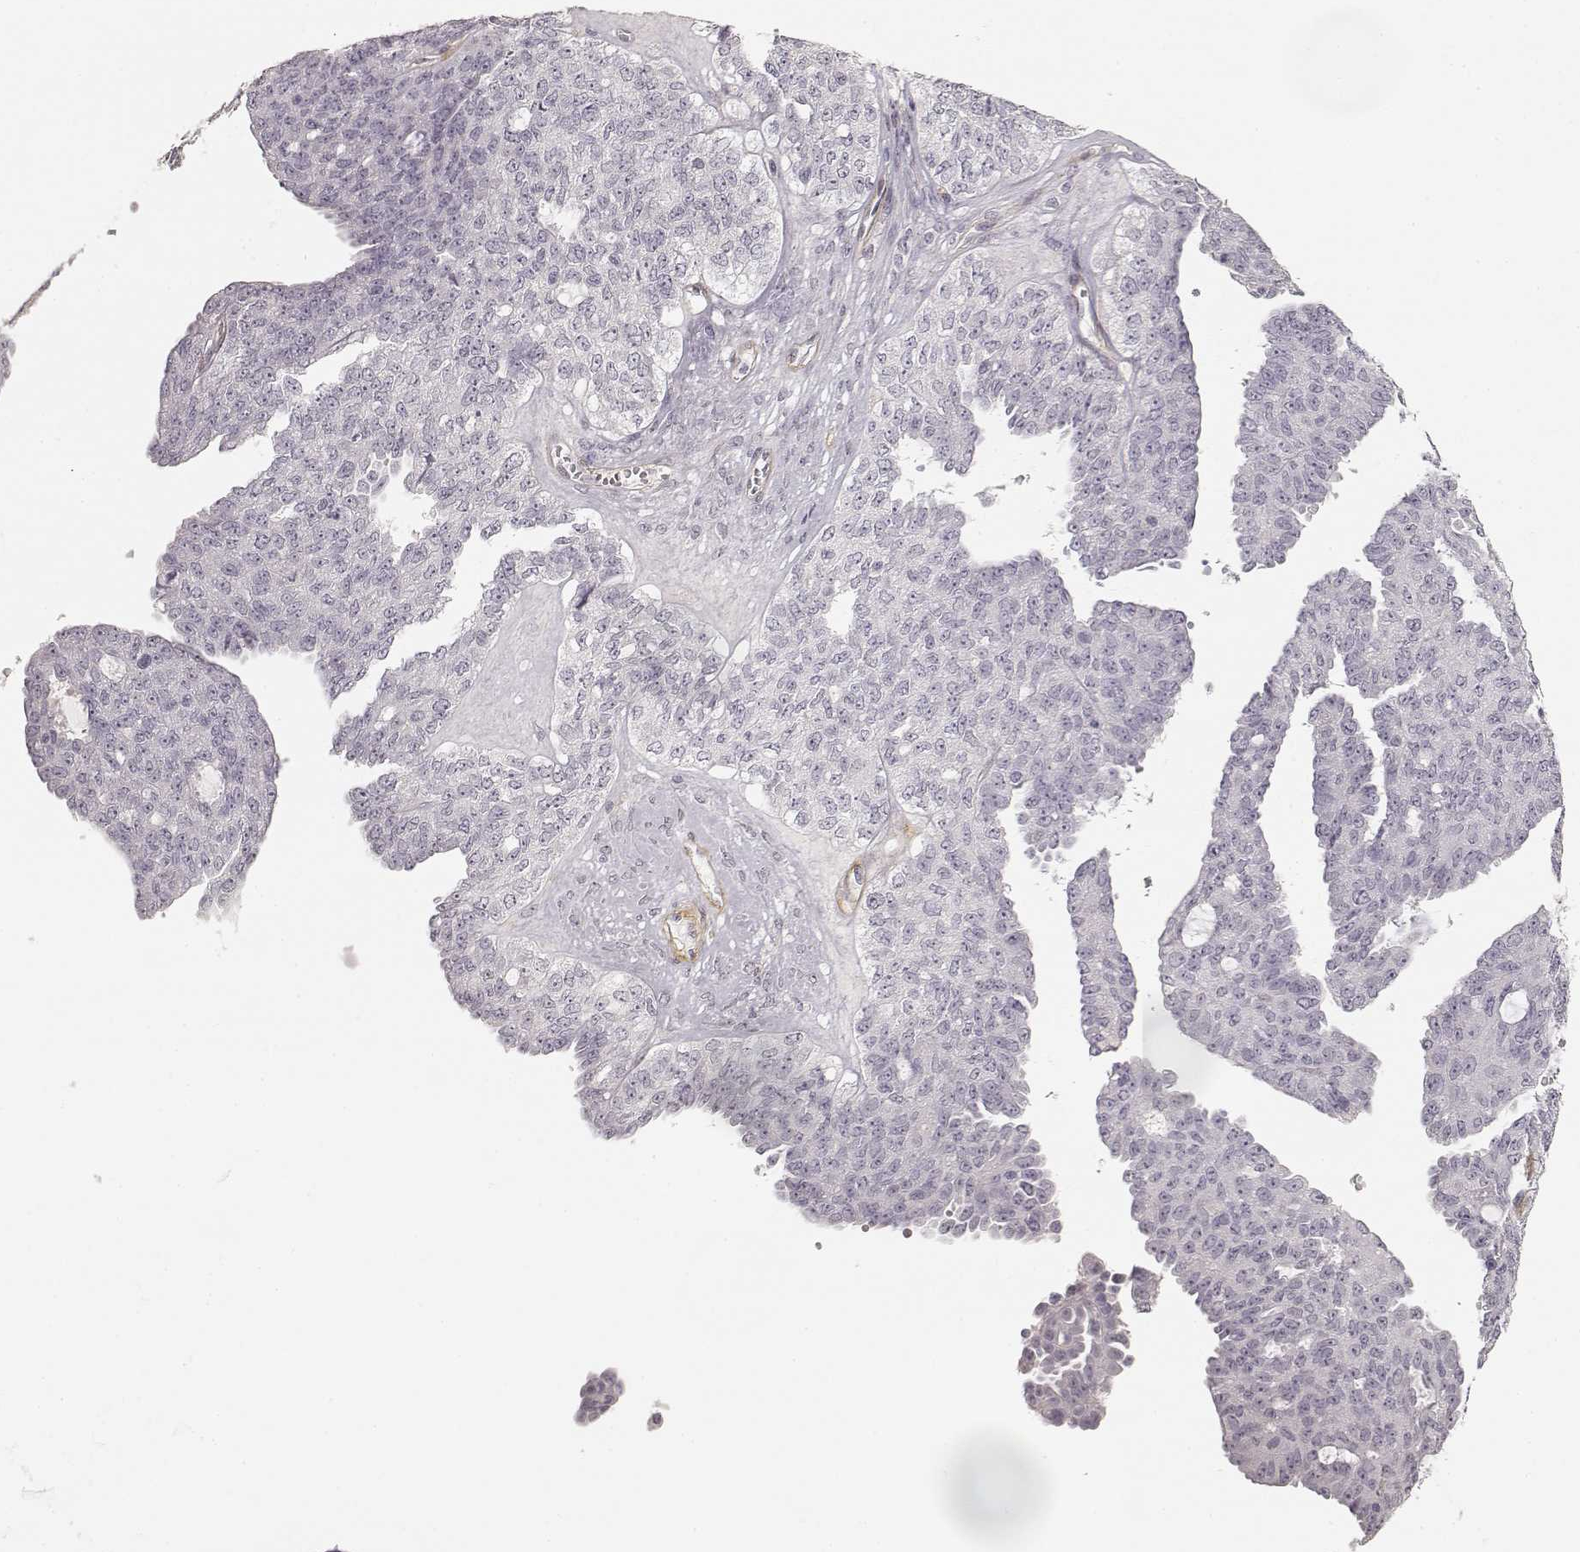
{"staining": {"intensity": "negative", "quantity": "none", "location": "none"}, "tissue": "ovarian cancer", "cell_type": "Tumor cells", "image_type": "cancer", "snomed": [{"axis": "morphology", "description": "Cystadenocarcinoma, serous, NOS"}, {"axis": "topography", "description": "Ovary"}], "caption": "Histopathology image shows no significant protein staining in tumor cells of ovarian serous cystadenocarcinoma.", "gene": "LAMA4", "patient": {"sex": "female", "age": 71}}